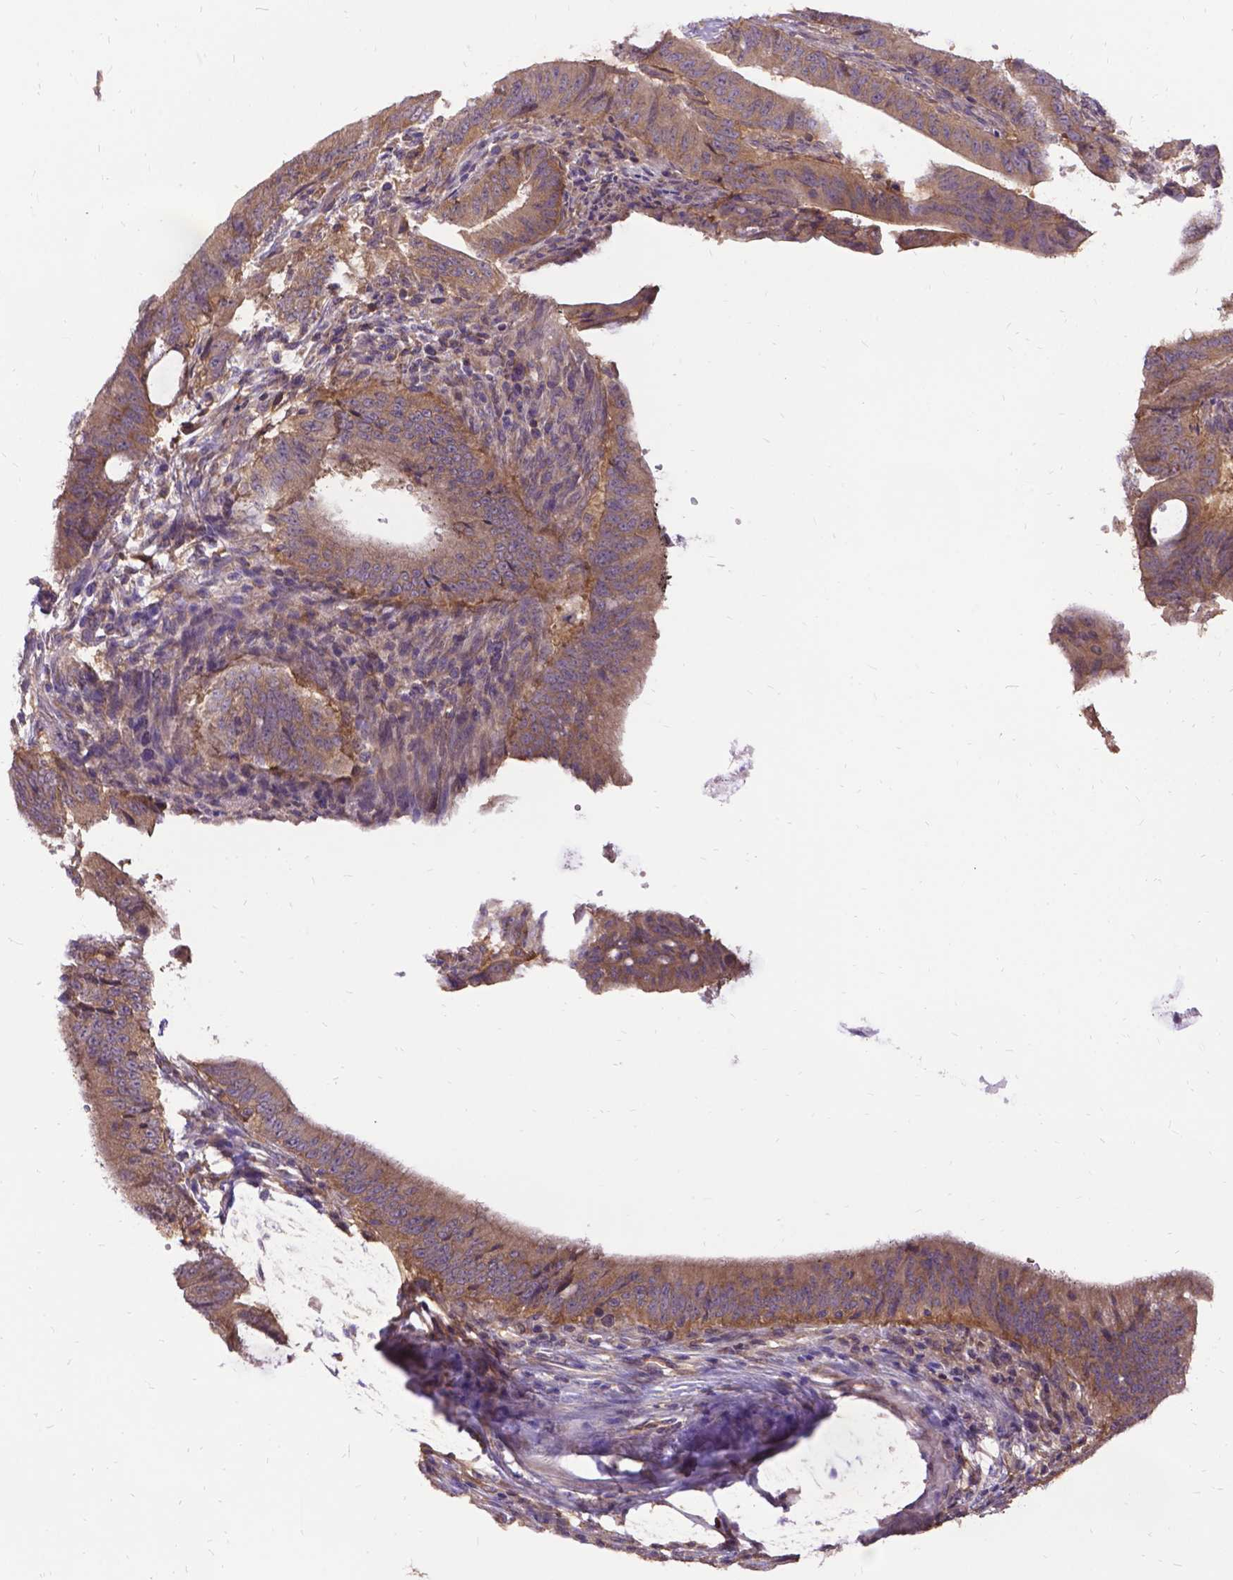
{"staining": {"intensity": "moderate", "quantity": ">75%", "location": "cytoplasmic/membranous"}, "tissue": "colorectal cancer", "cell_type": "Tumor cells", "image_type": "cancer", "snomed": [{"axis": "morphology", "description": "Adenocarcinoma, NOS"}, {"axis": "topography", "description": "Colon"}], "caption": "This is an image of immunohistochemistry staining of adenocarcinoma (colorectal), which shows moderate staining in the cytoplasmic/membranous of tumor cells.", "gene": "DENND6A", "patient": {"sex": "female", "age": 43}}